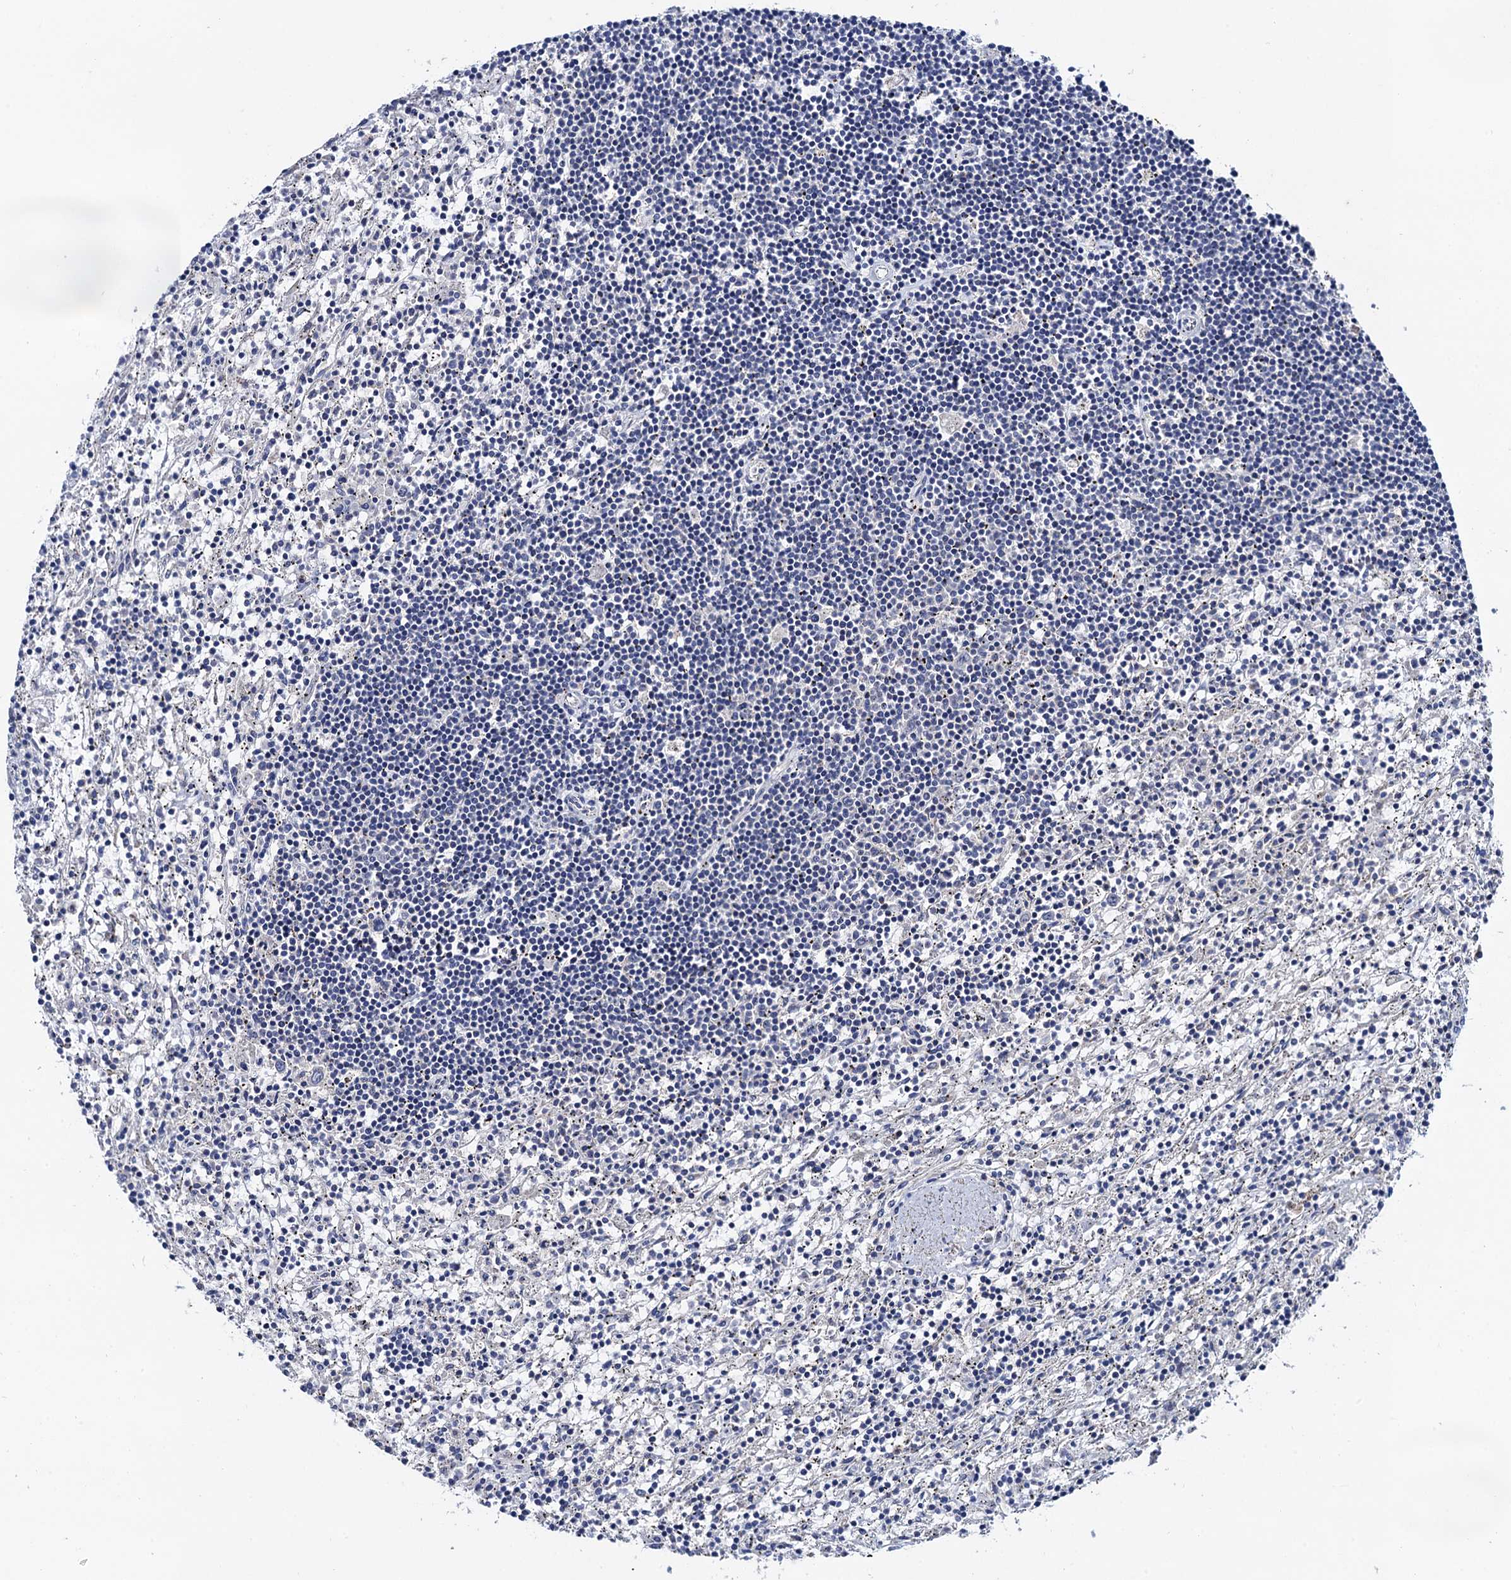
{"staining": {"intensity": "negative", "quantity": "none", "location": "none"}, "tissue": "lymphoma", "cell_type": "Tumor cells", "image_type": "cancer", "snomed": [{"axis": "morphology", "description": "Malignant lymphoma, non-Hodgkin's type, Low grade"}, {"axis": "topography", "description": "Spleen"}], "caption": "Low-grade malignant lymphoma, non-Hodgkin's type stained for a protein using immunohistochemistry (IHC) shows no expression tumor cells.", "gene": "MRPL48", "patient": {"sex": "male", "age": 76}}